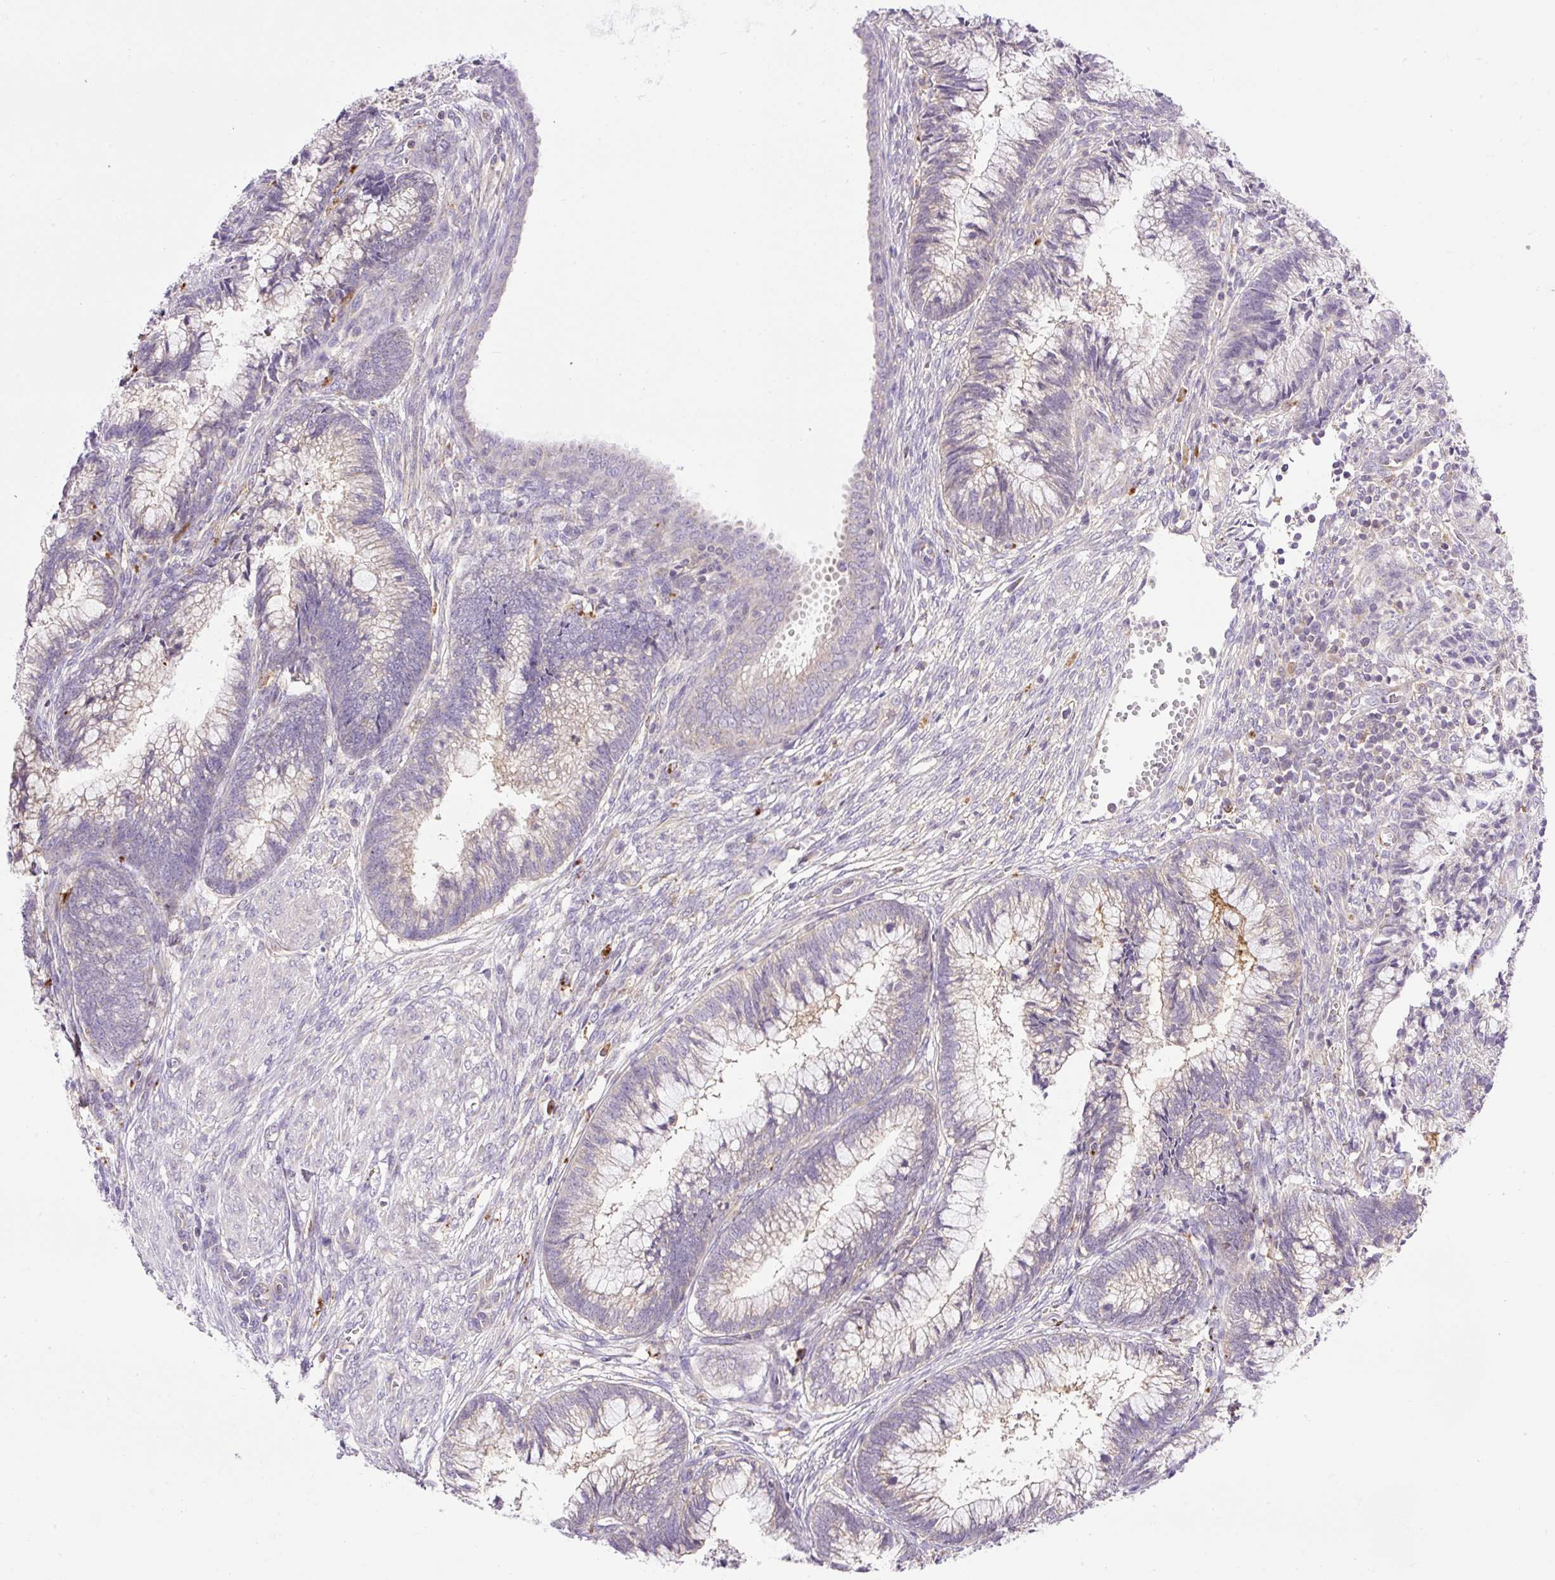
{"staining": {"intensity": "negative", "quantity": "none", "location": "none"}, "tissue": "cervical cancer", "cell_type": "Tumor cells", "image_type": "cancer", "snomed": [{"axis": "morphology", "description": "Adenocarcinoma, NOS"}, {"axis": "topography", "description": "Cervix"}], "caption": "Immunohistochemical staining of cervical adenocarcinoma shows no significant expression in tumor cells.", "gene": "HEXB", "patient": {"sex": "female", "age": 44}}